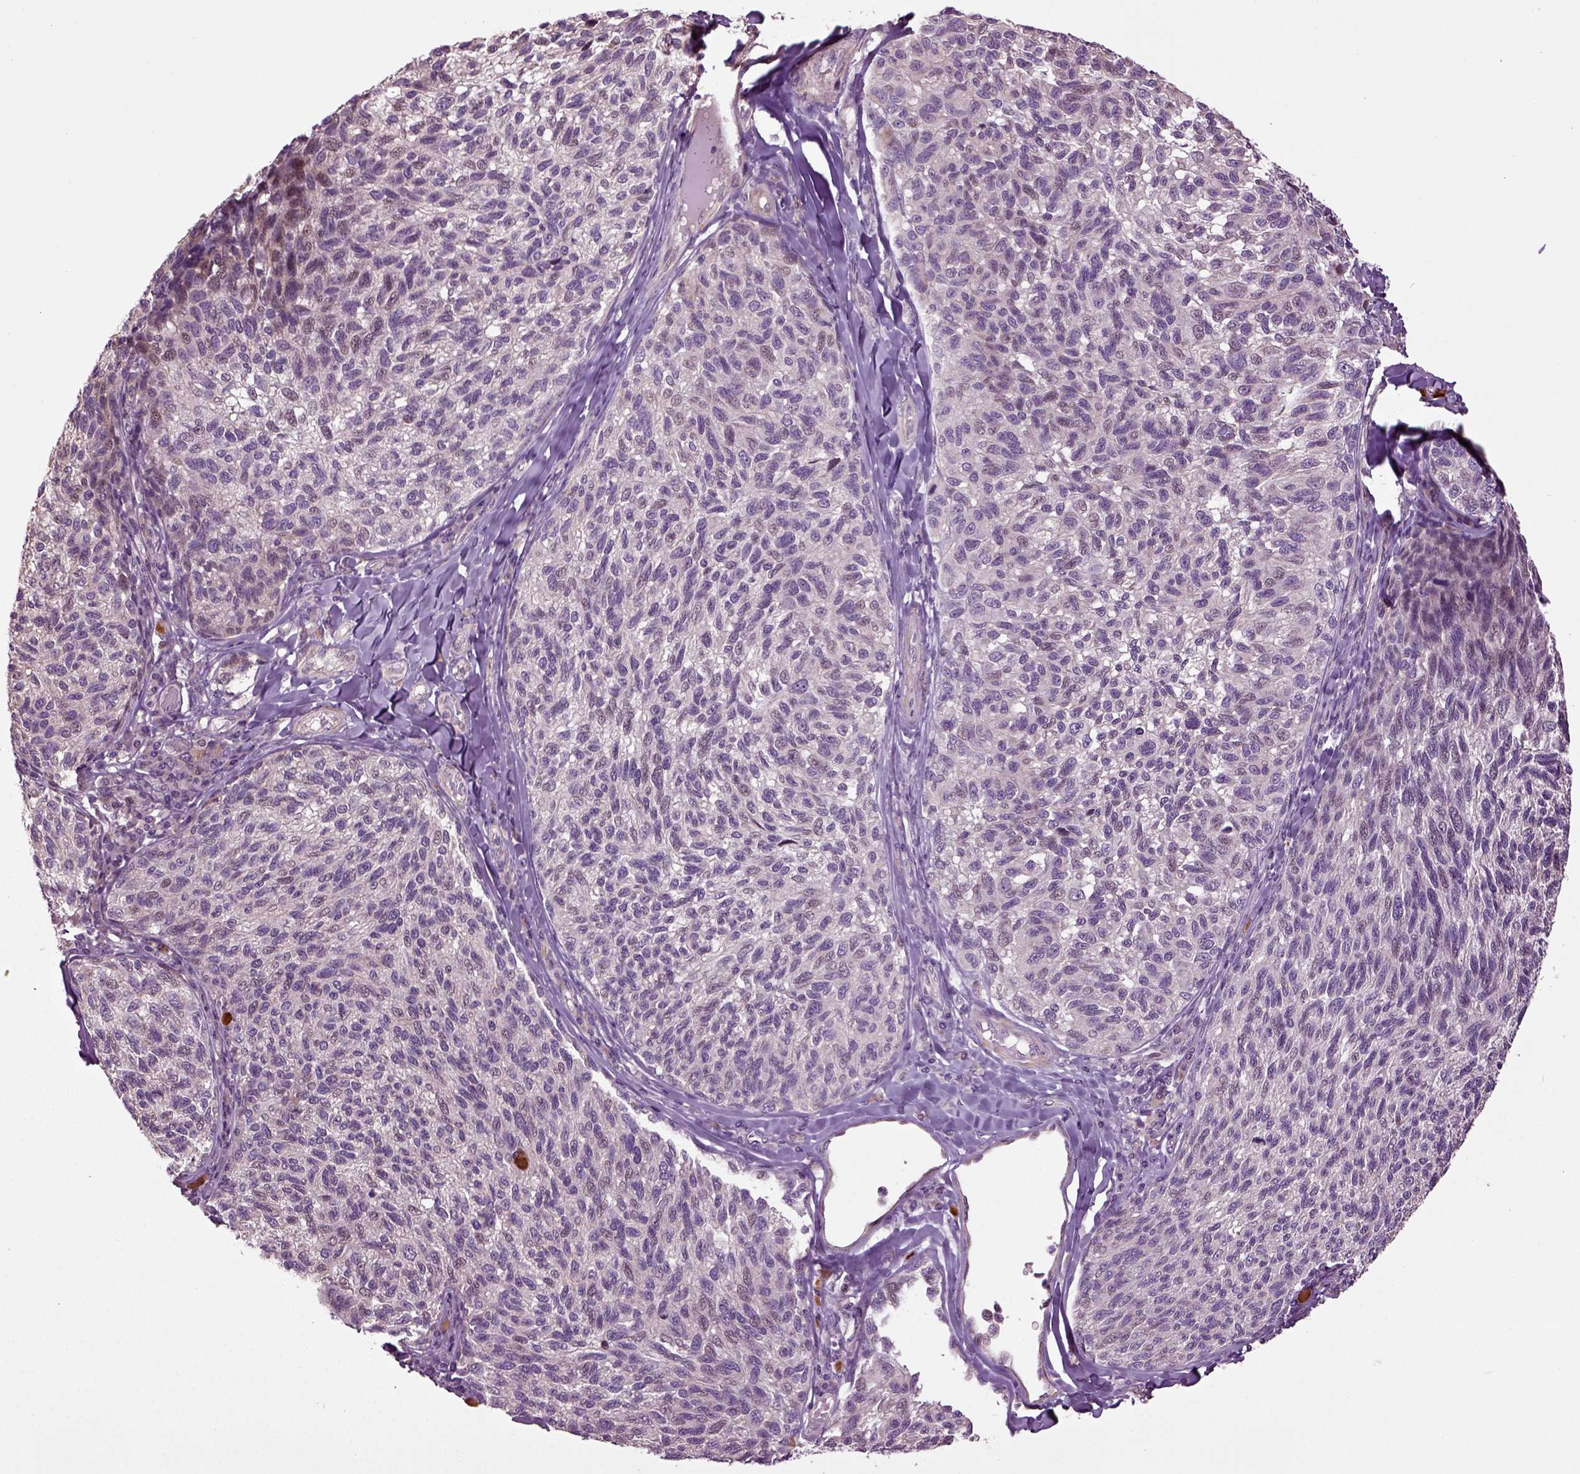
{"staining": {"intensity": "negative", "quantity": "none", "location": "none"}, "tissue": "melanoma", "cell_type": "Tumor cells", "image_type": "cancer", "snomed": [{"axis": "morphology", "description": "Malignant melanoma, NOS"}, {"axis": "topography", "description": "Skin"}], "caption": "Malignant melanoma stained for a protein using IHC reveals no positivity tumor cells.", "gene": "HAGHL", "patient": {"sex": "female", "age": 73}}